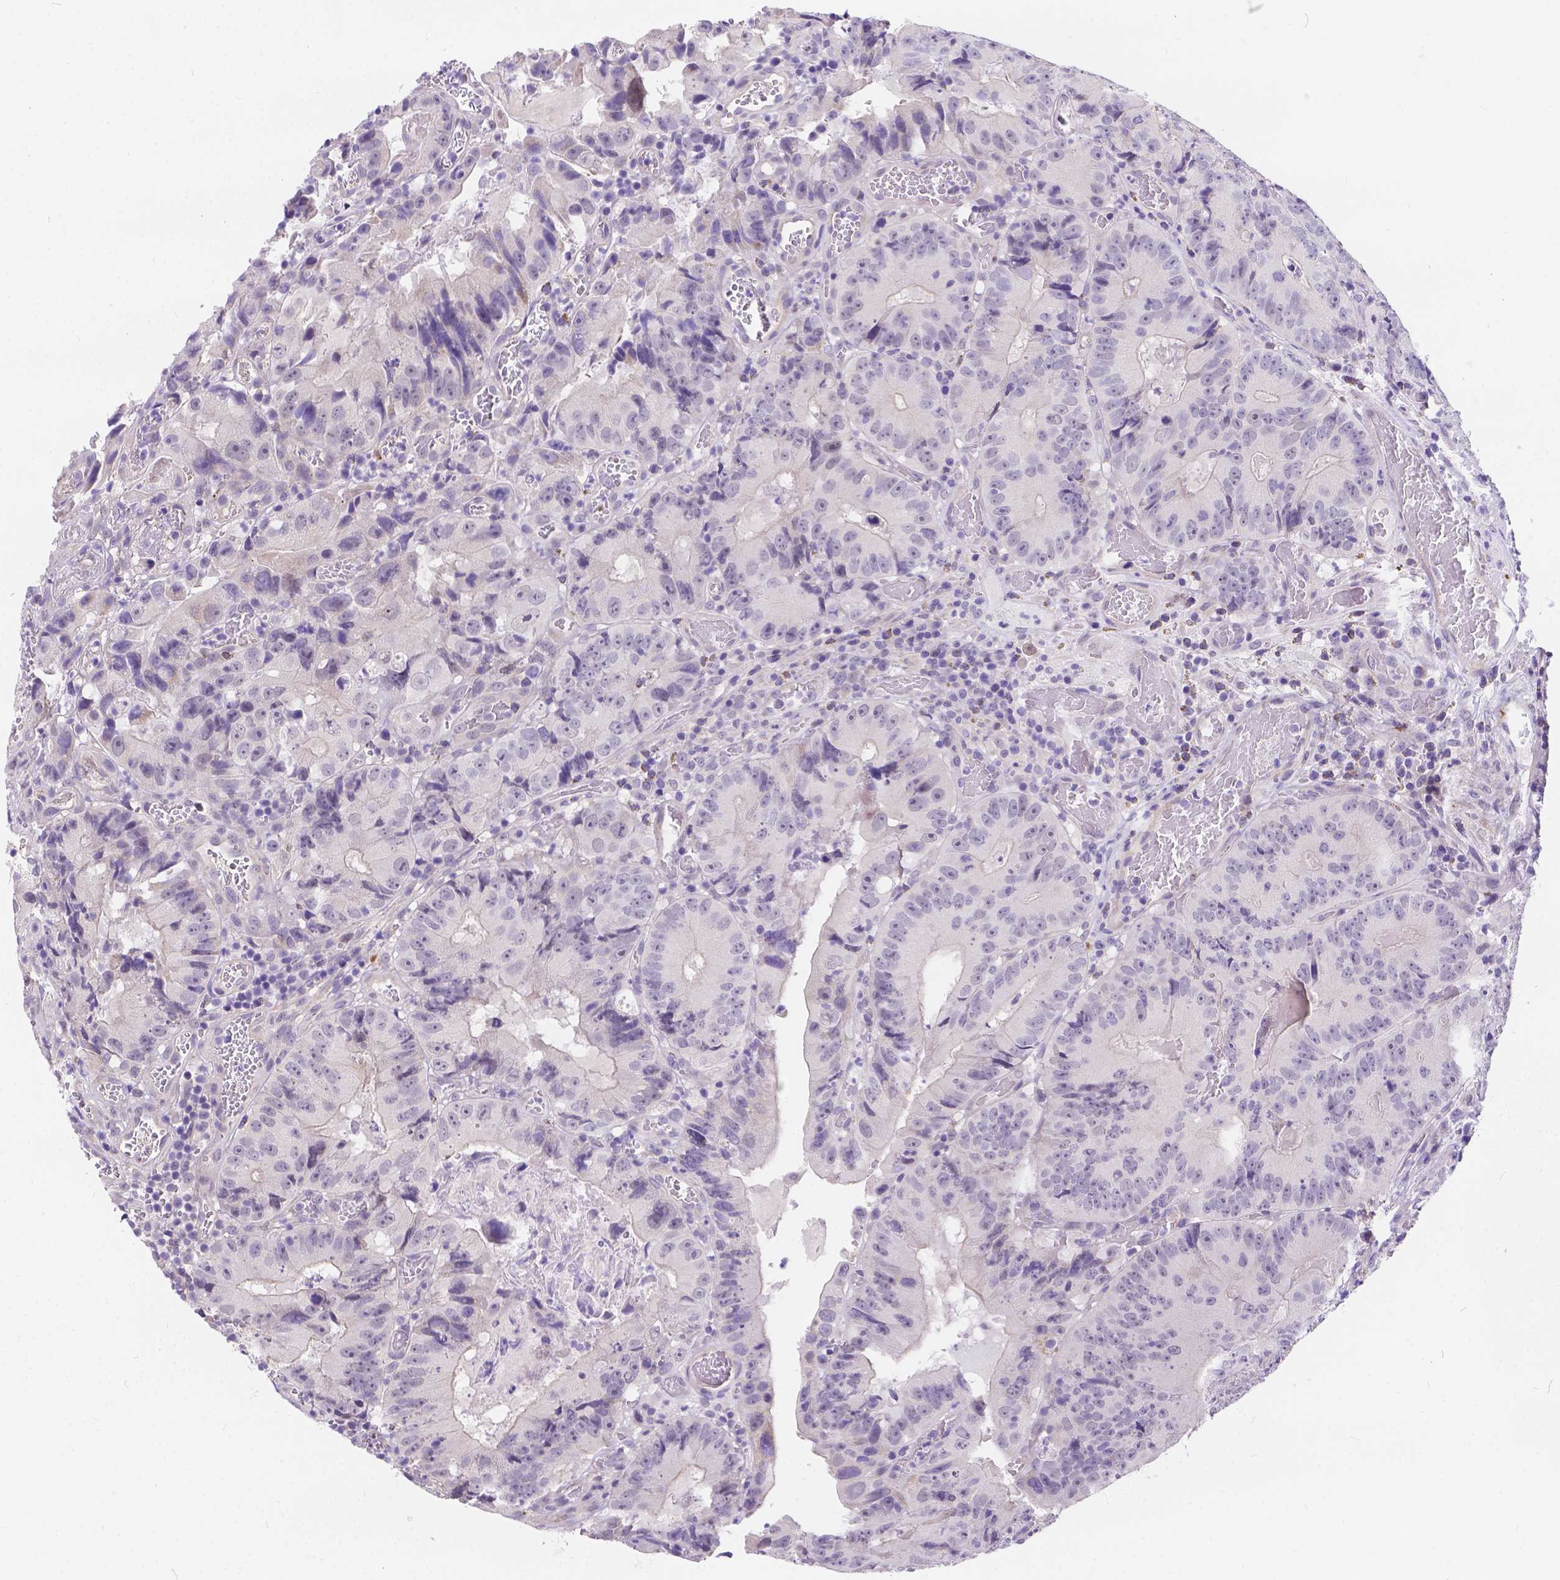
{"staining": {"intensity": "negative", "quantity": "none", "location": "none"}, "tissue": "colorectal cancer", "cell_type": "Tumor cells", "image_type": "cancer", "snomed": [{"axis": "morphology", "description": "Adenocarcinoma, NOS"}, {"axis": "topography", "description": "Colon"}], "caption": "Immunohistochemistry of human colorectal cancer (adenocarcinoma) reveals no positivity in tumor cells.", "gene": "DLEC1", "patient": {"sex": "female", "age": 86}}